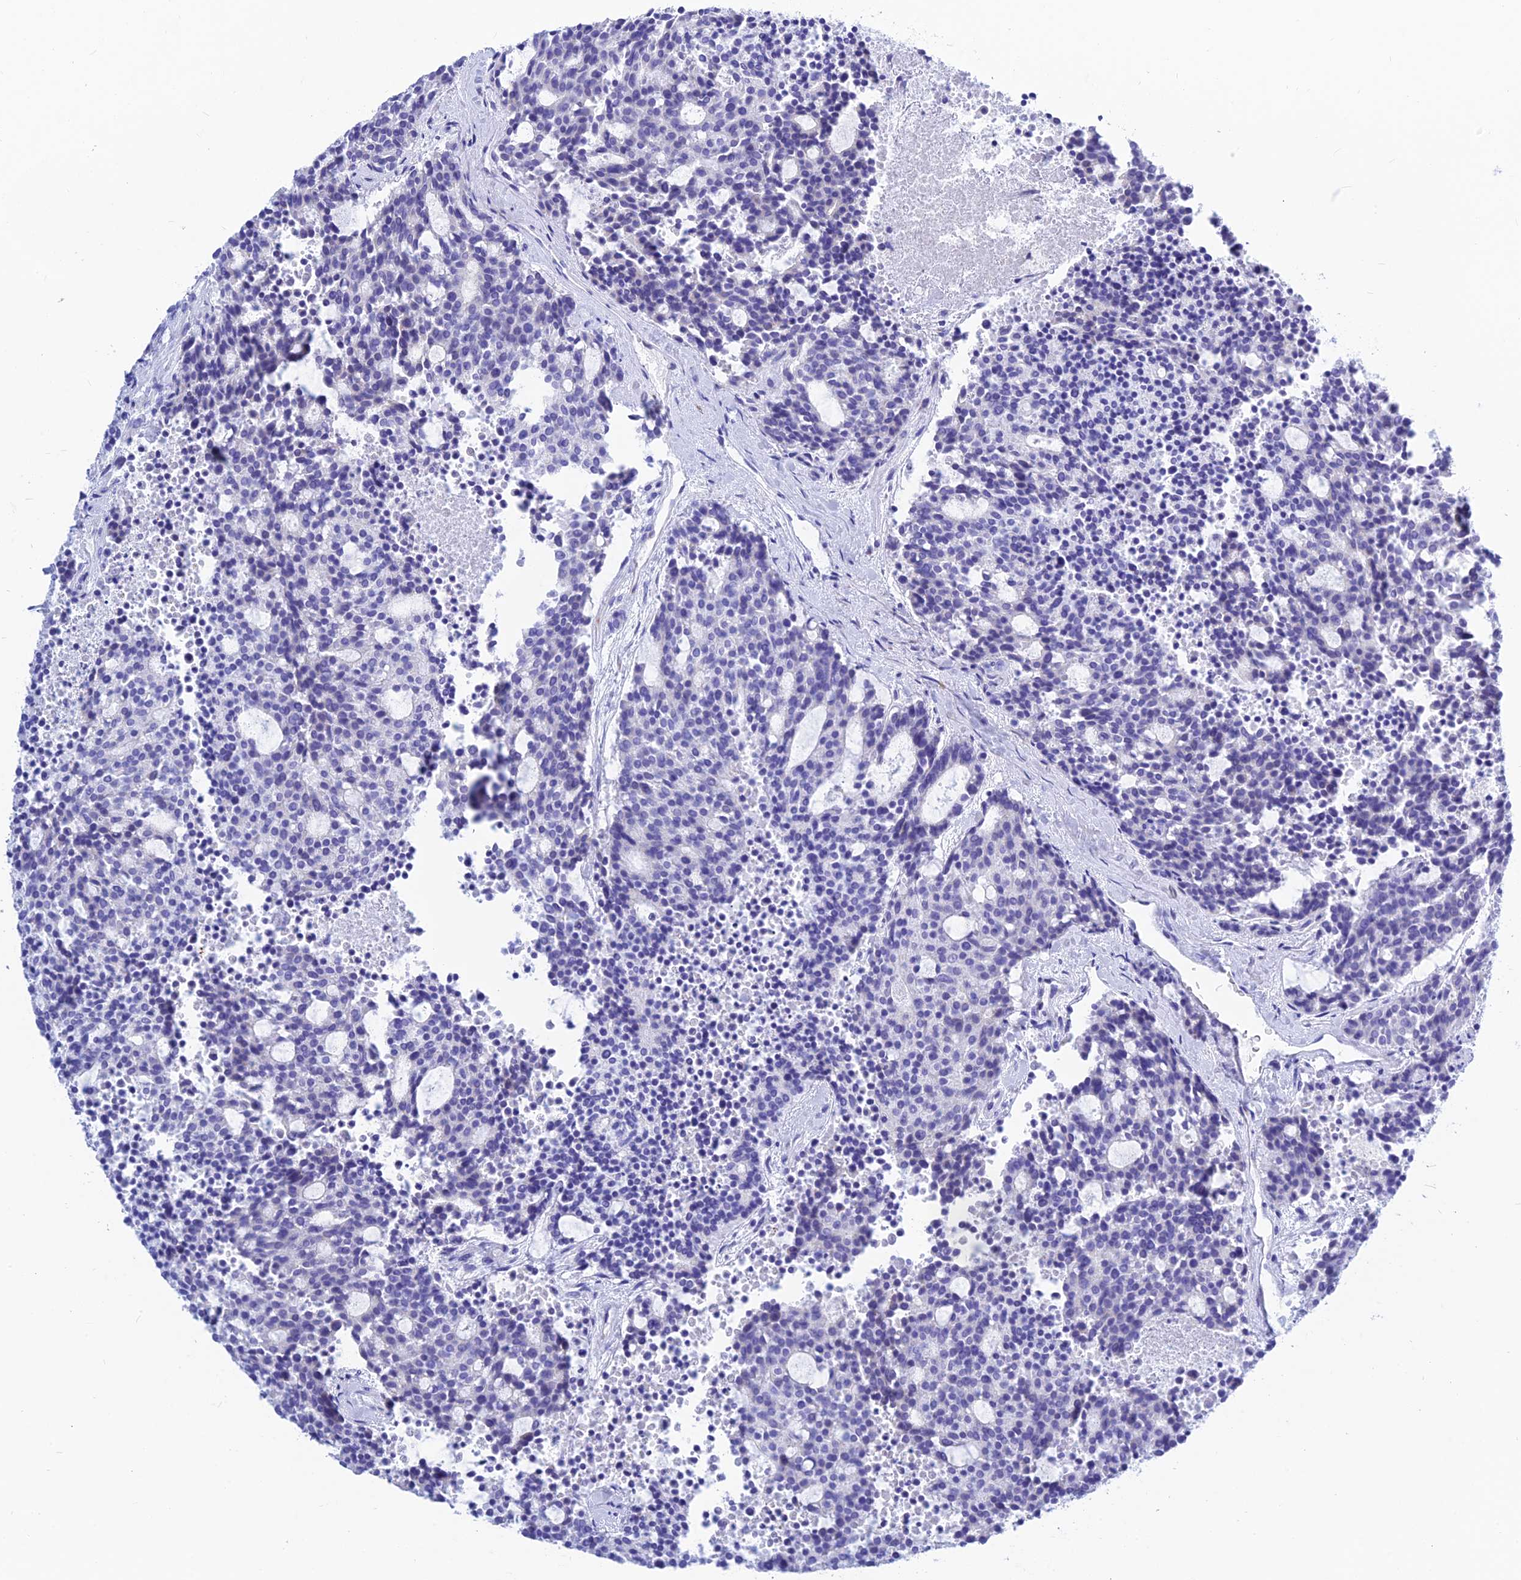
{"staining": {"intensity": "negative", "quantity": "none", "location": "none"}, "tissue": "carcinoid", "cell_type": "Tumor cells", "image_type": "cancer", "snomed": [{"axis": "morphology", "description": "Carcinoid, malignant, NOS"}, {"axis": "topography", "description": "Pancreas"}], "caption": "Immunohistochemical staining of carcinoid exhibits no significant expression in tumor cells.", "gene": "CNOT6", "patient": {"sex": "female", "age": 54}}